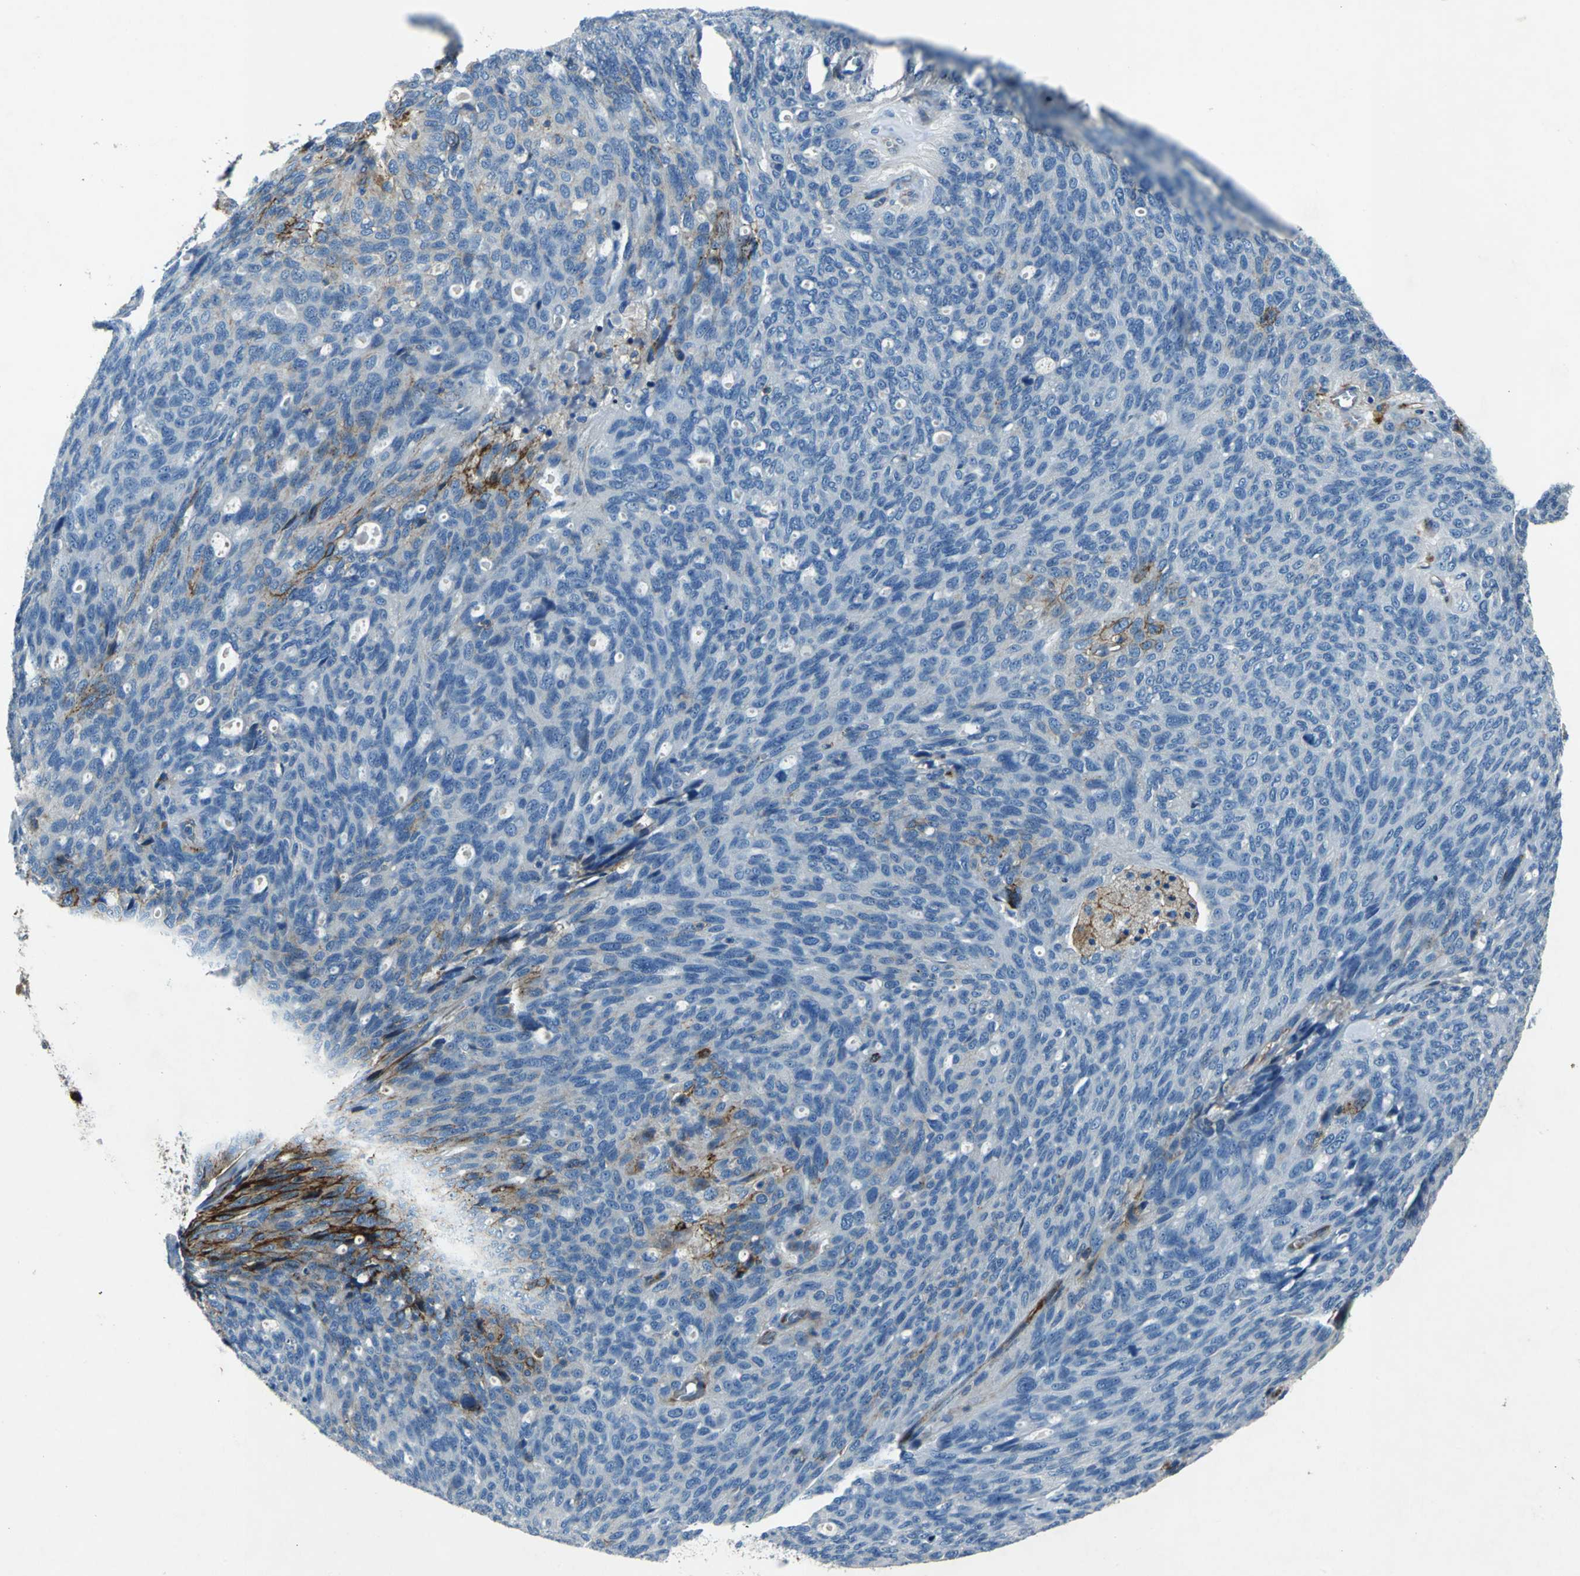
{"staining": {"intensity": "strong", "quantity": "<25%", "location": "cytoplasmic/membranous"}, "tissue": "ovarian cancer", "cell_type": "Tumor cells", "image_type": "cancer", "snomed": [{"axis": "morphology", "description": "Carcinoma, endometroid"}, {"axis": "topography", "description": "Ovary"}], "caption": "The histopathology image shows staining of ovarian cancer, revealing strong cytoplasmic/membranous protein positivity (brown color) within tumor cells.", "gene": "RPS13", "patient": {"sex": "female", "age": 60}}